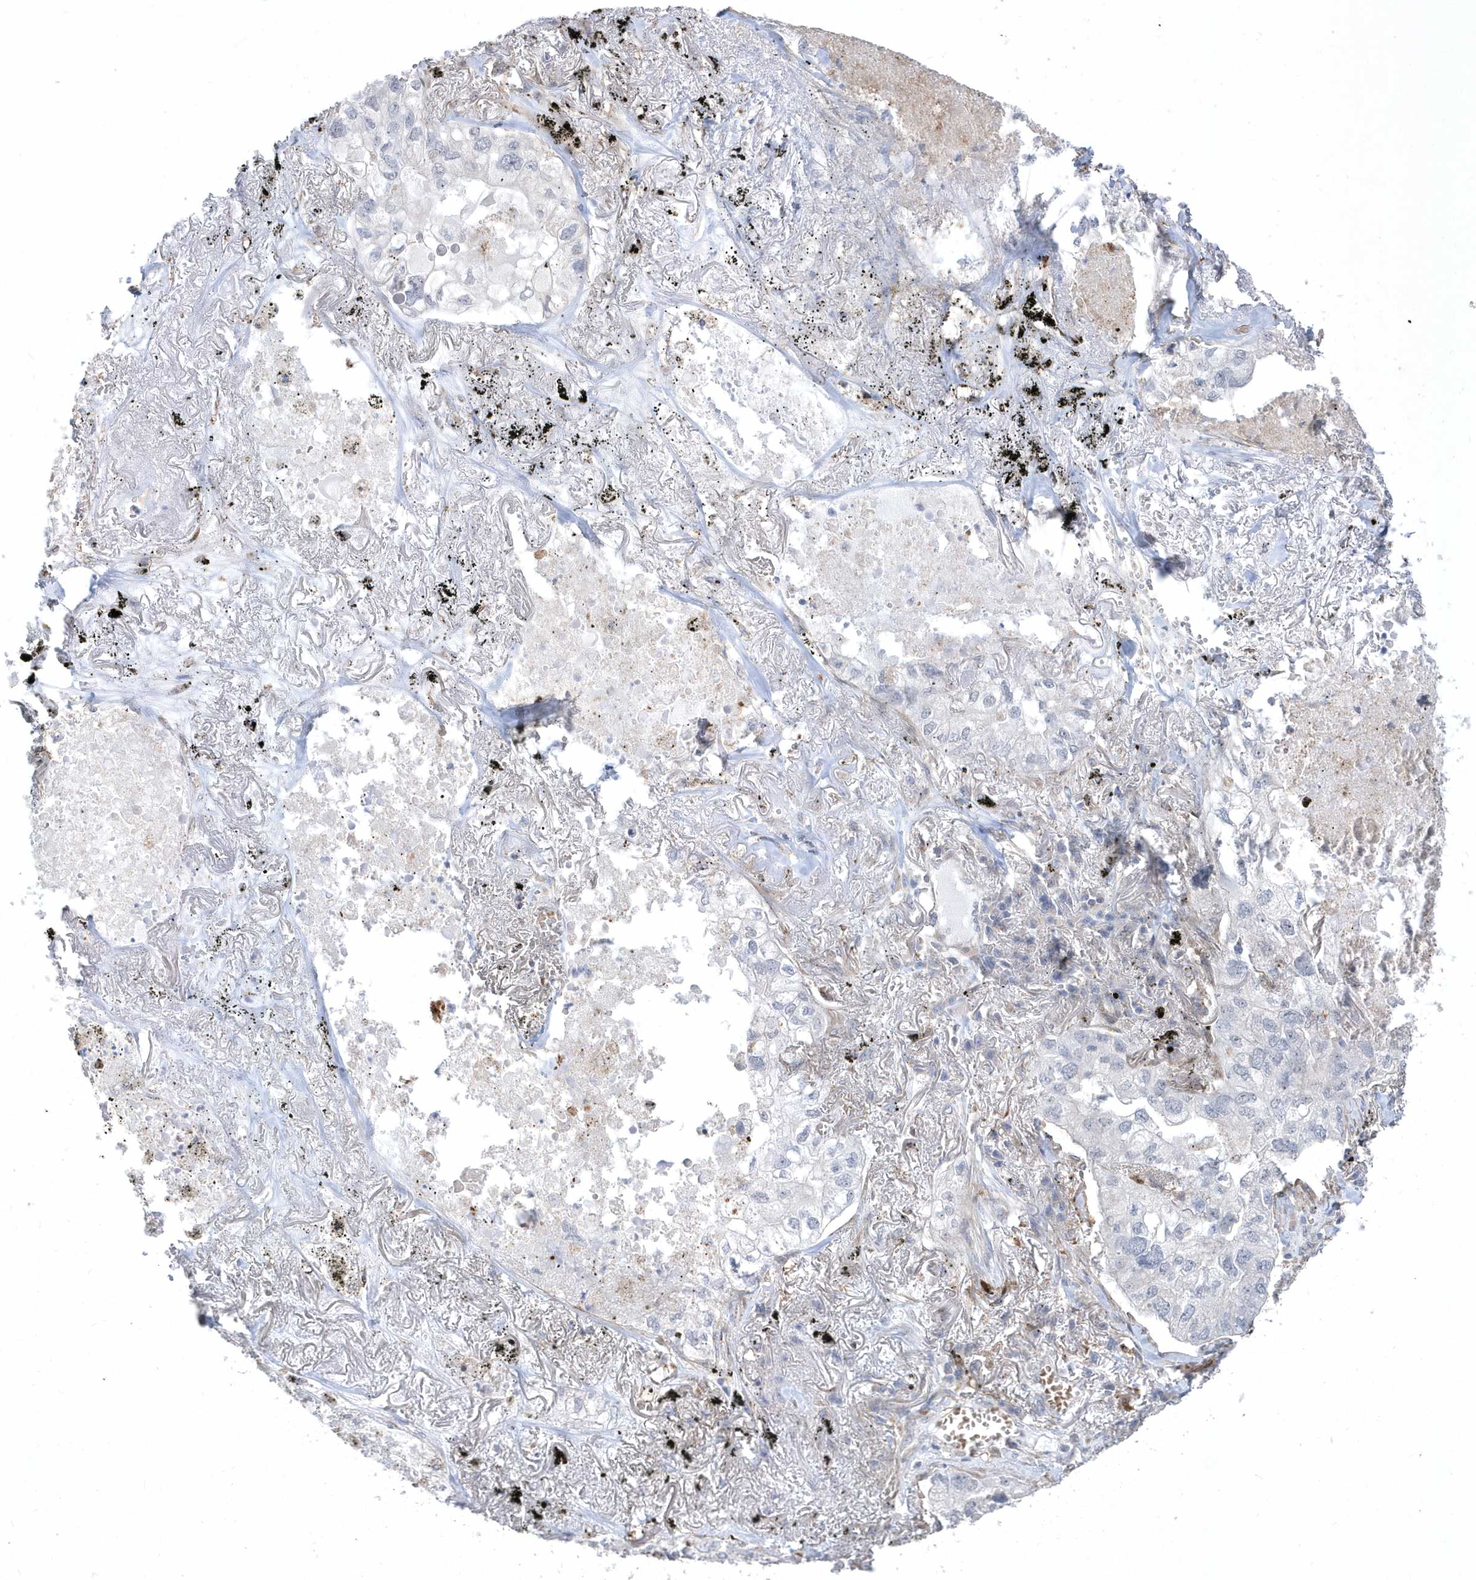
{"staining": {"intensity": "negative", "quantity": "none", "location": "none"}, "tissue": "lung cancer", "cell_type": "Tumor cells", "image_type": "cancer", "snomed": [{"axis": "morphology", "description": "Adenocarcinoma, NOS"}, {"axis": "topography", "description": "Lung"}], "caption": "Immunohistochemistry (IHC) photomicrograph of neoplastic tissue: lung adenocarcinoma stained with DAB (3,3'-diaminobenzidine) demonstrates no significant protein staining in tumor cells.", "gene": "TSPEAR", "patient": {"sex": "male", "age": 65}}